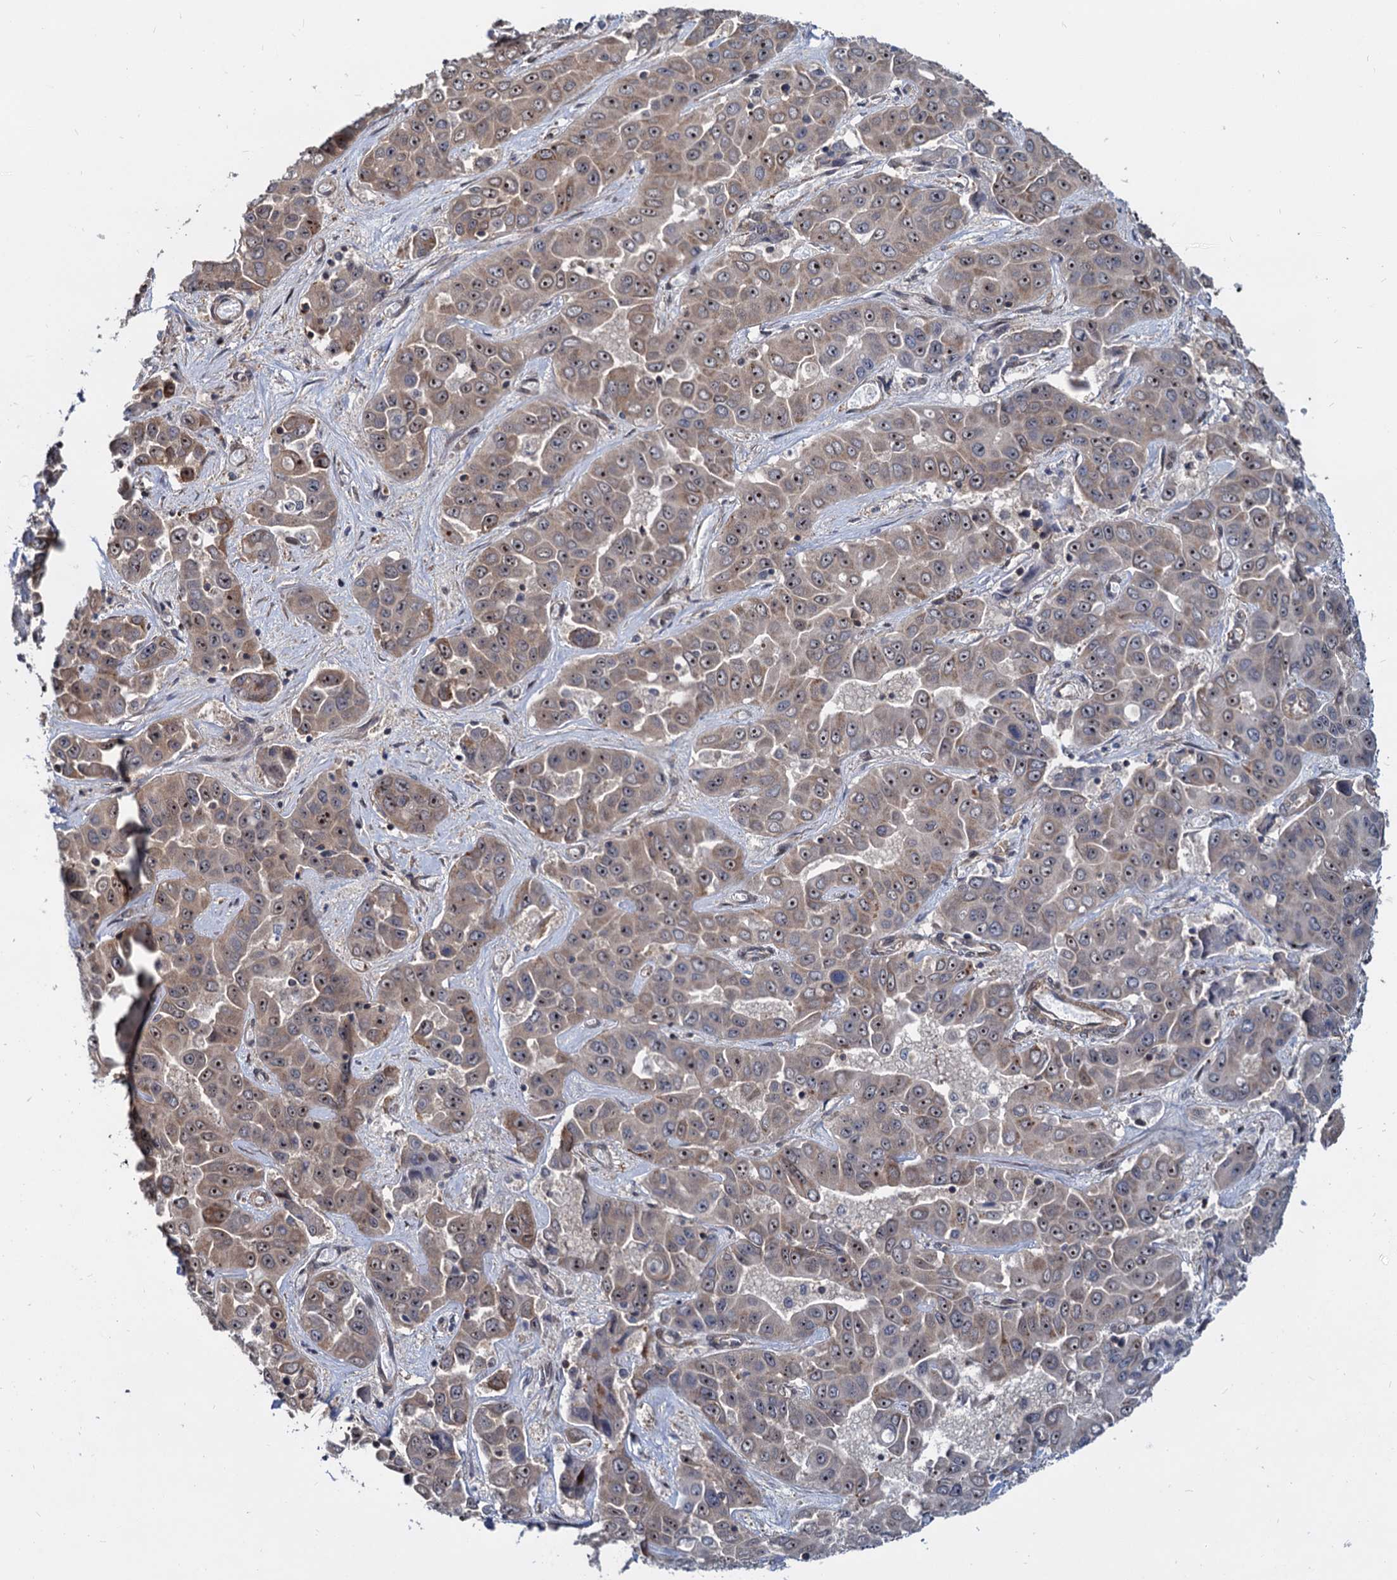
{"staining": {"intensity": "weak", "quantity": ">75%", "location": "cytoplasmic/membranous,nuclear"}, "tissue": "liver cancer", "cell_type": "Tumor cells", "image_type": "cancer", "snomed": [{"axis": "morphology", "description": "Cholangiocarcinoma"}, {"axis": "topography", "description": "Liver"}], "caption": "Brown immunohistochemical staining in liver cancer shows weak cytoplasmic/membranous and nuclear staining in approximately >75% of tumor cells. The protein of interest is stained brown, and the nuclei are stained in blue (DAB IHC with brightfield microscopy, high magnification).", "gene": "UBLCP1", "patient": {"sex": "female", "age": 52}}